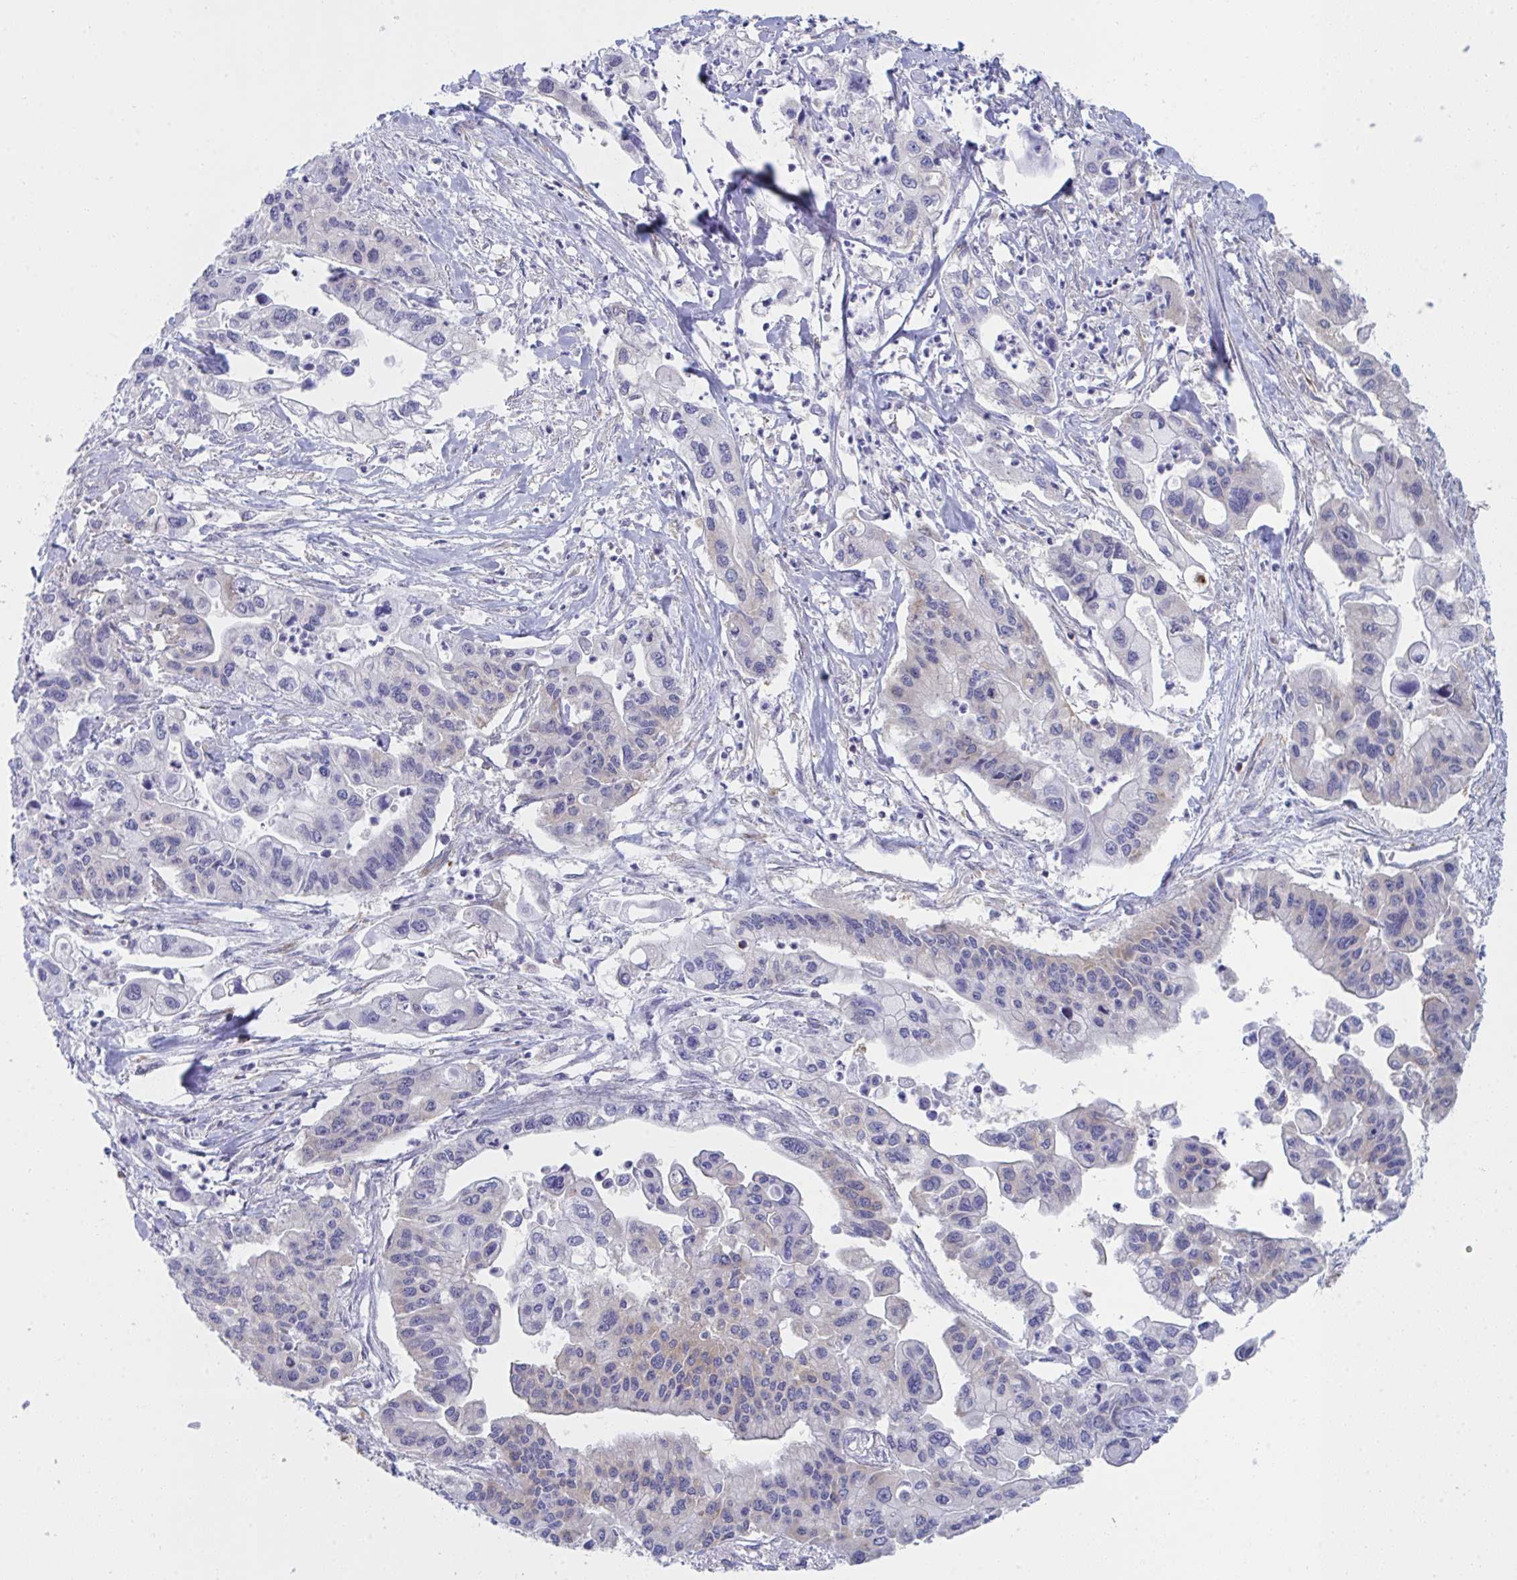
{"staining": {"intensity": "negative", "quantity": "none", "location": "none"}, "tissue": "pancreatic cancer", "cell_type": "Tumor cells", "image_type": "cancer", "snomed": [{"axis": "morphology", "description": "Adenocarcinoma, NOS"}, {"axis": "topography", "description": "Pancreas"}], "caption": "Pancreatic adenocarcinoma was stained to show a protein in brown. There is no significant positivity in tumor cells.", "gene": "WNK1", "patient": {"sex": "male", "age": 62}}